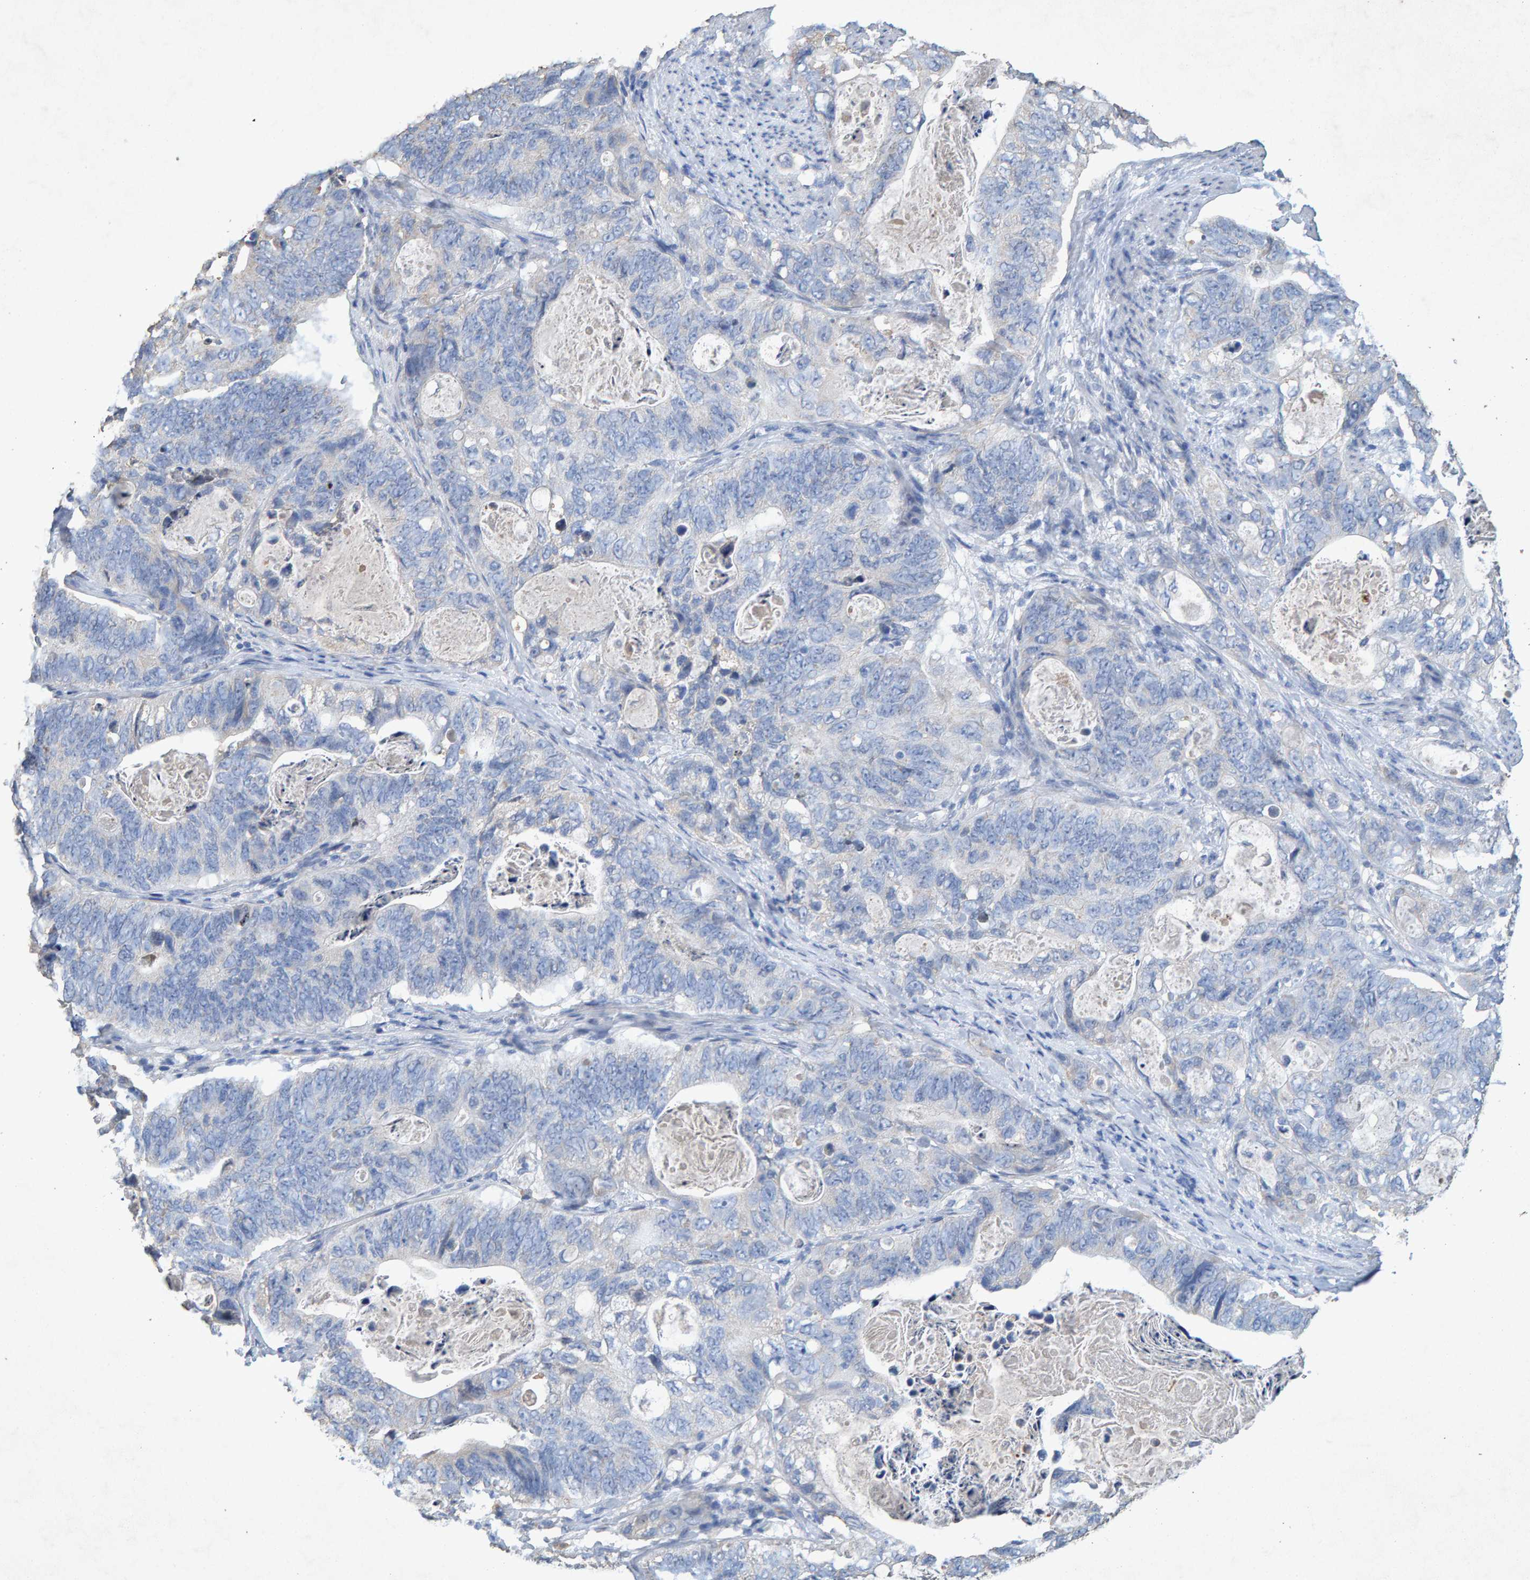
{"staining": {"intensity": "negative", "quantity": "none", "location": "none"}, "tissue": "stomach cancer", "cell_type": "Tumor cells", "image_type": "cancer", "snomed": [{"axis": "morphology", "description": "Normal tissue, NOS"}, {"axis": "morphology", "description": "Adenocarcinoma, NOS"}, {"axis": "topography", "description": "Stomach"}], "caption": "The photomicrograph shows no staining of tumor cells in stomach cancer.", "gene": "CTH", "patient": {"sex": "female", "age": 89}}